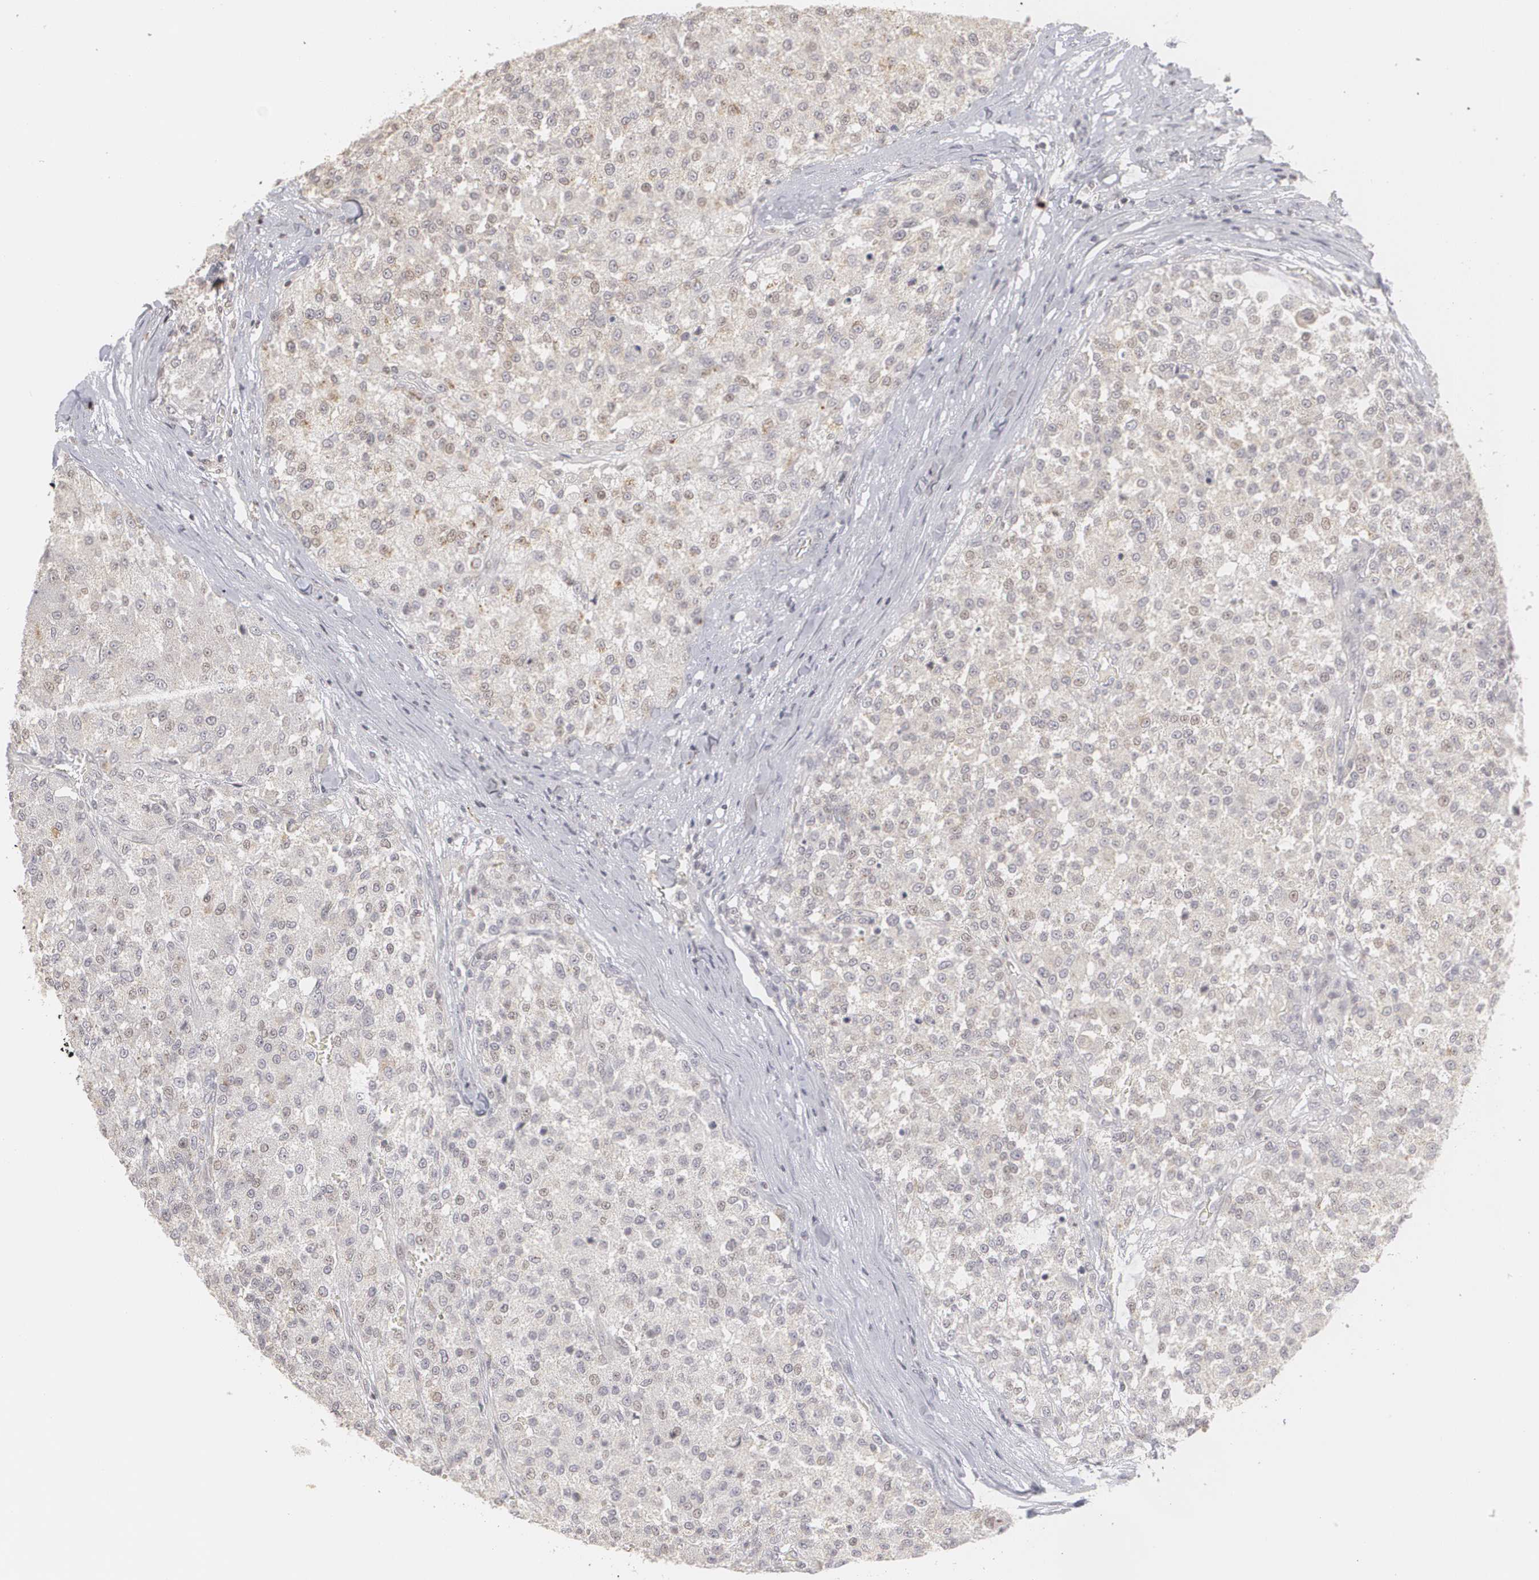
{"staining": {"intensity": "negative", "quantity": "none", "location": "none"}, "tissue": "testis cancer", "cell_type": "Tumor cells", "image_type": "cancer", "snomed": [{"axis": "morphology", "description": "Seminoma, NOS"}, {"axis": "topography", "description": "Testis"}], "caption": "Testis cancer was stained to show a protein in brown. There is no significant expression in tumor cells.", "gene": "CLDN2", "patient": {"sex": "male", "age": 59}}